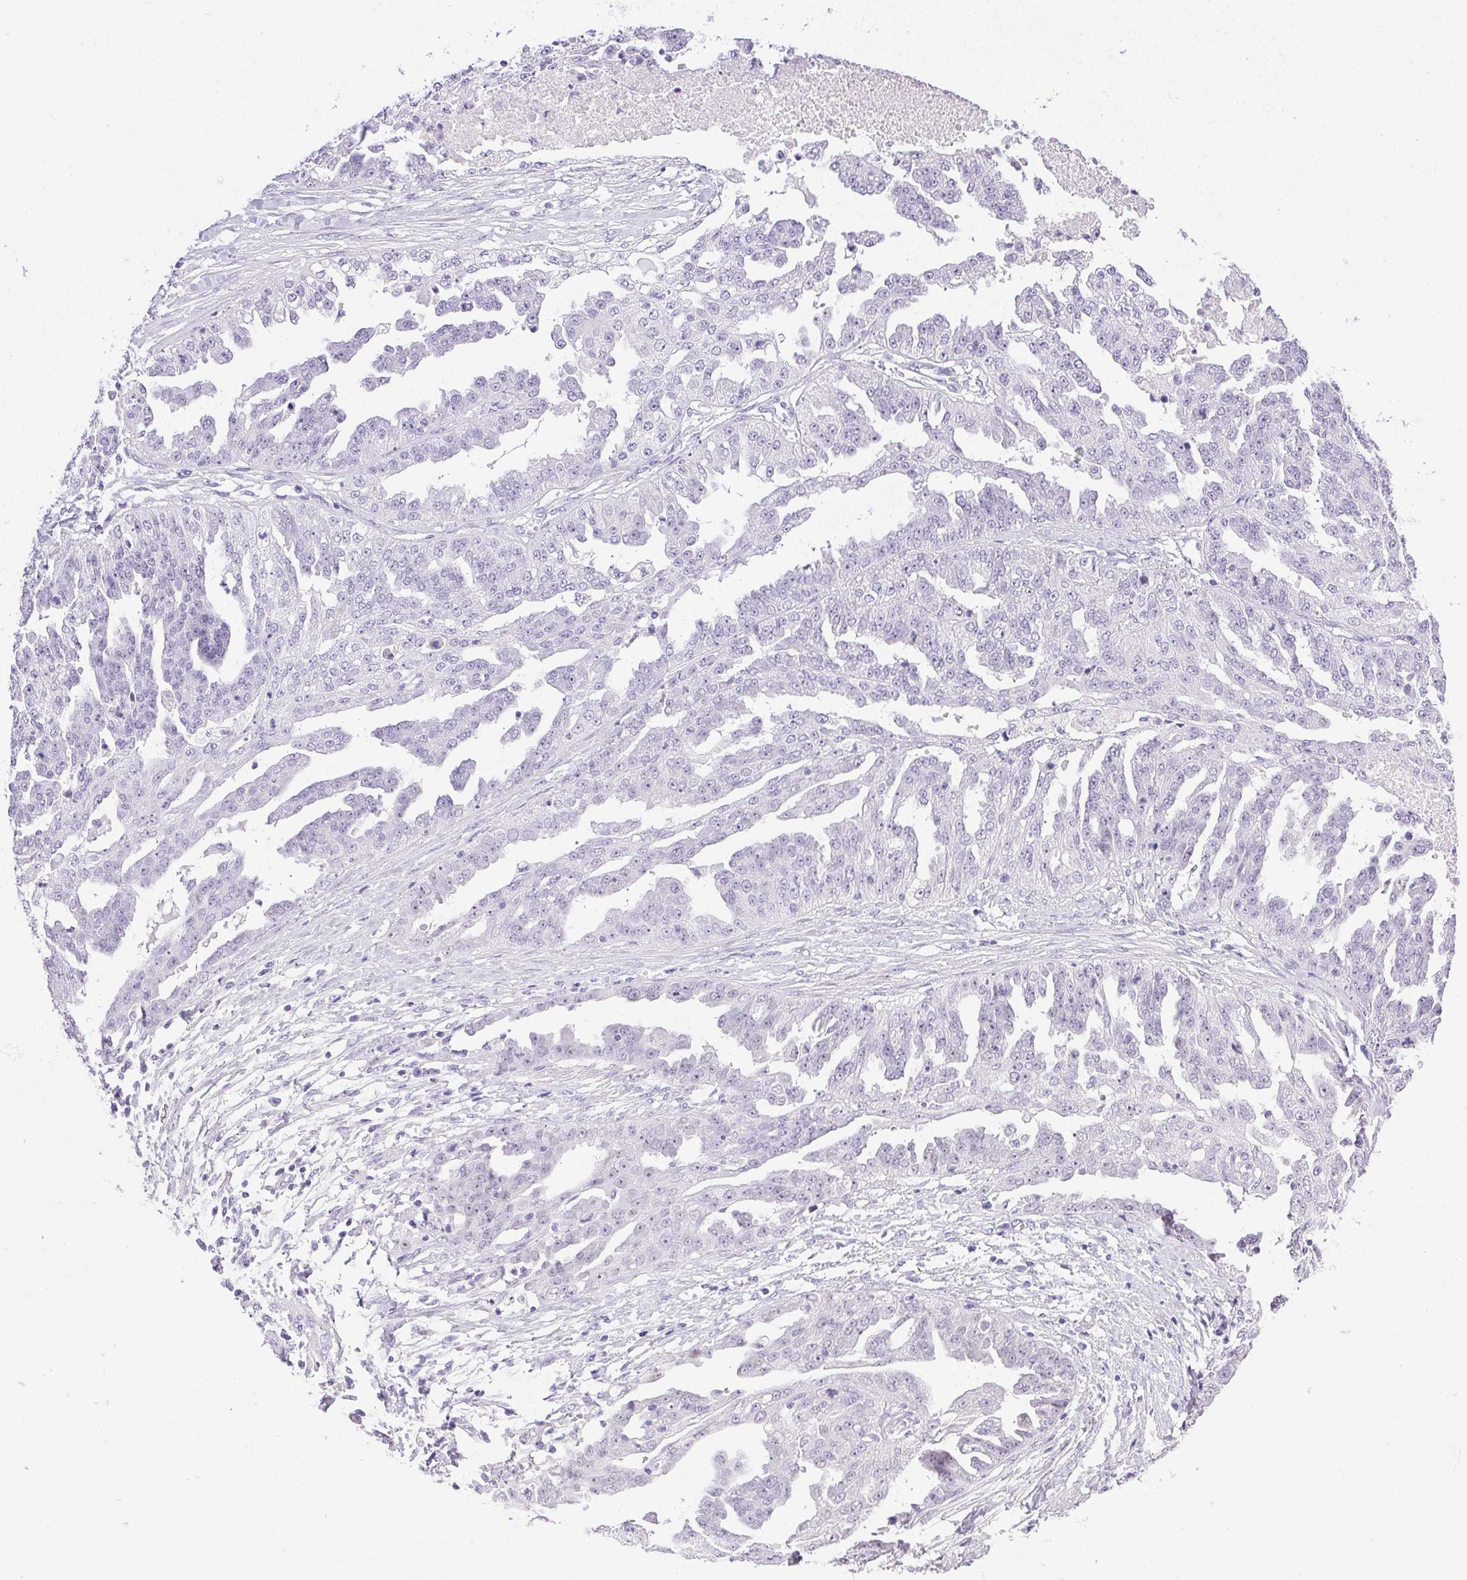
{"staining": {"intensity": "negative", "quantity": "none", "location": "none"}, "tissue": "ovarian cancer", "cell_type": "Tumor cells", "image_type": "cancer", "snomed": [{"axis": "morphology", "description": "Cystadenocarcinoma, serous, NOS"}, {"axis": "topography", "description": "Ovary"}], "caption": "DAB (3,3'-diaminobenzidine) immunohistochemical staining of ovarian cancer (serous cystadenocarcinoma) shows no significant positivity in tumor cells.", "gene": "ATP6V0A4", "patient": {"sex": "female", "age": 58}}